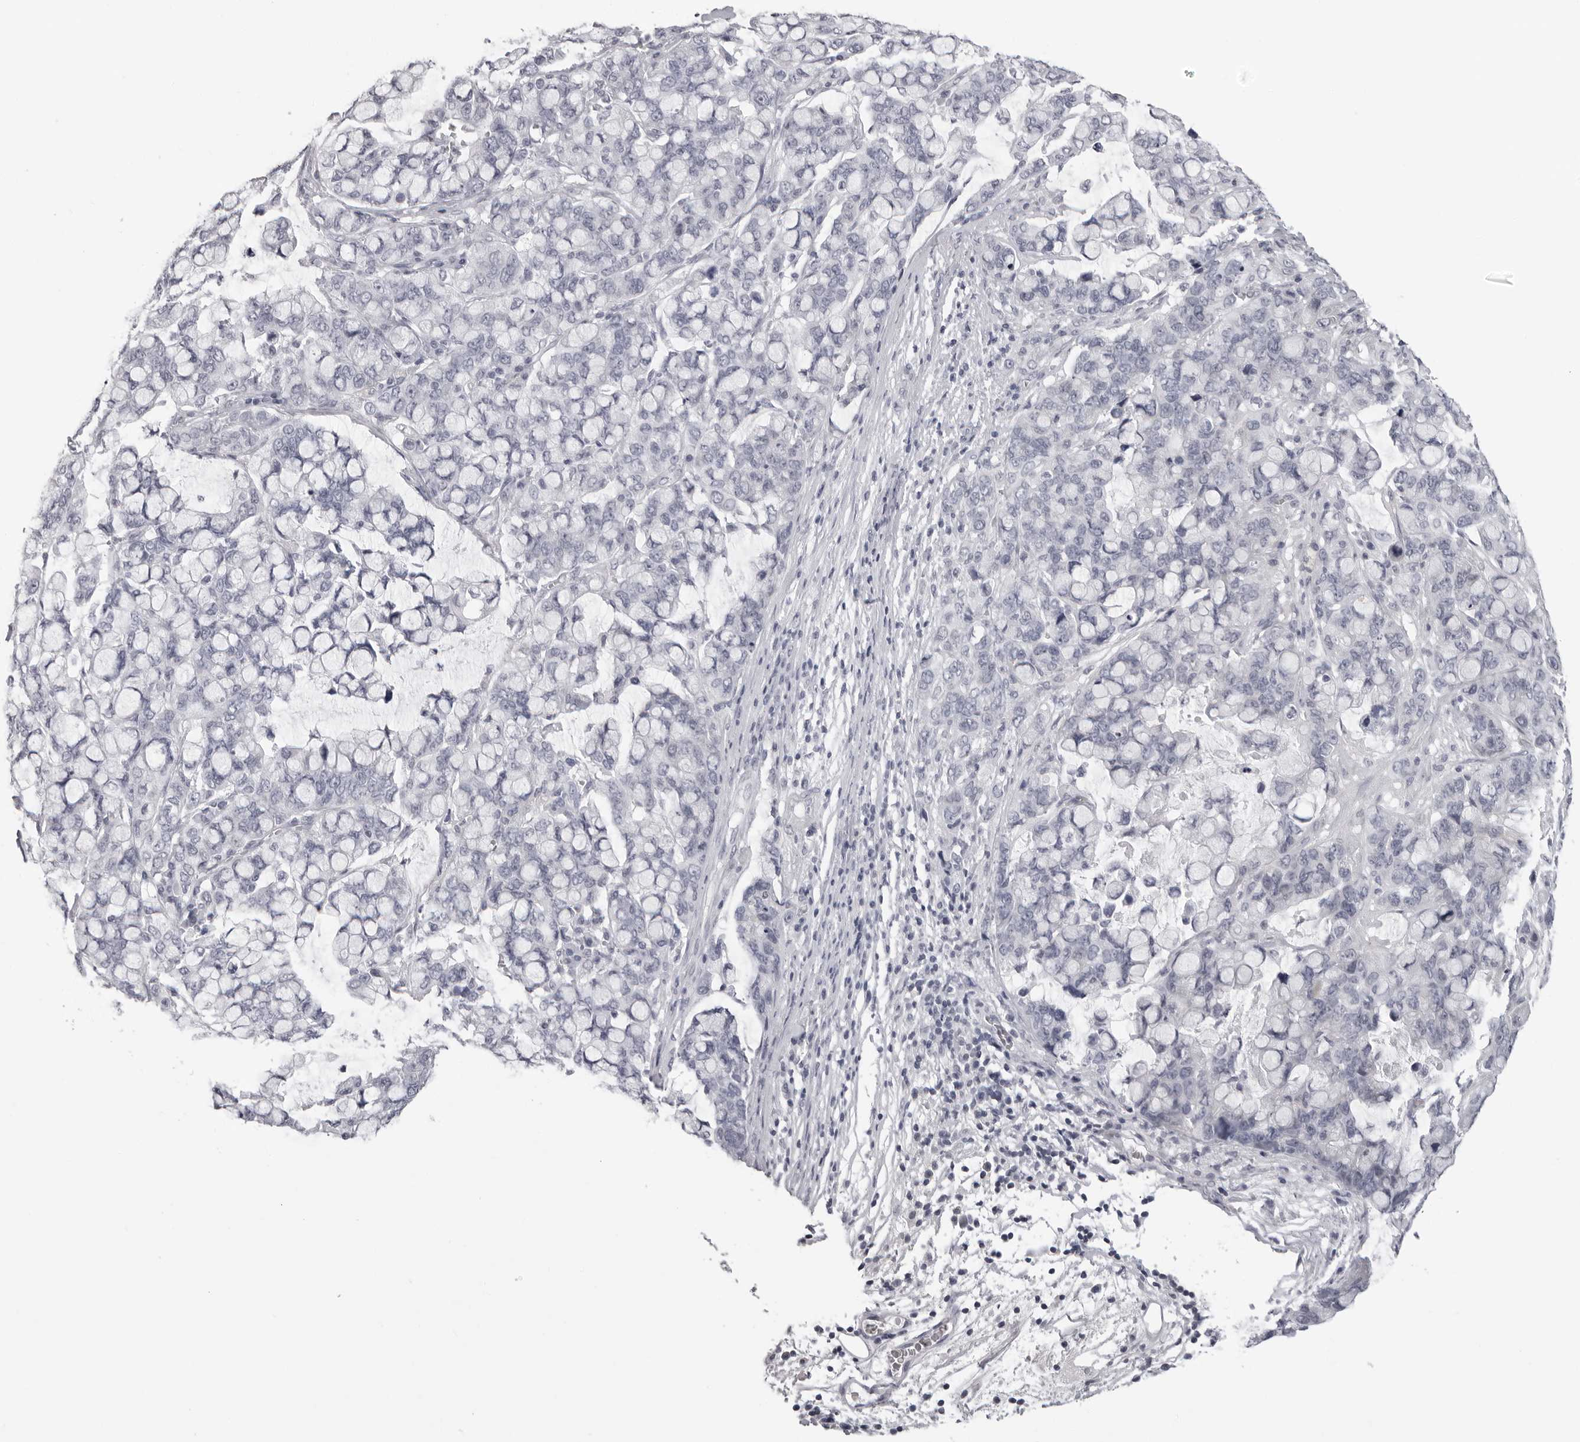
{"staining": {"intensity": "negative", "quantity": "none", "location": "none"}, "tissue": "stomach cancer", "cell_type": "Tumor cells", "image_type": "cancer", "snomed": [{"axis": "morphology", "description": "Adenocarcinoma, NOS"}, {"axis": "topography", "description": "Stomach, lower"}], "caption": "Tumor cells are negative for brown protein staining in stomach adenocarcinoma.", "gene": "DNALI1", "patient": {"sex": "male", "age": 84}}